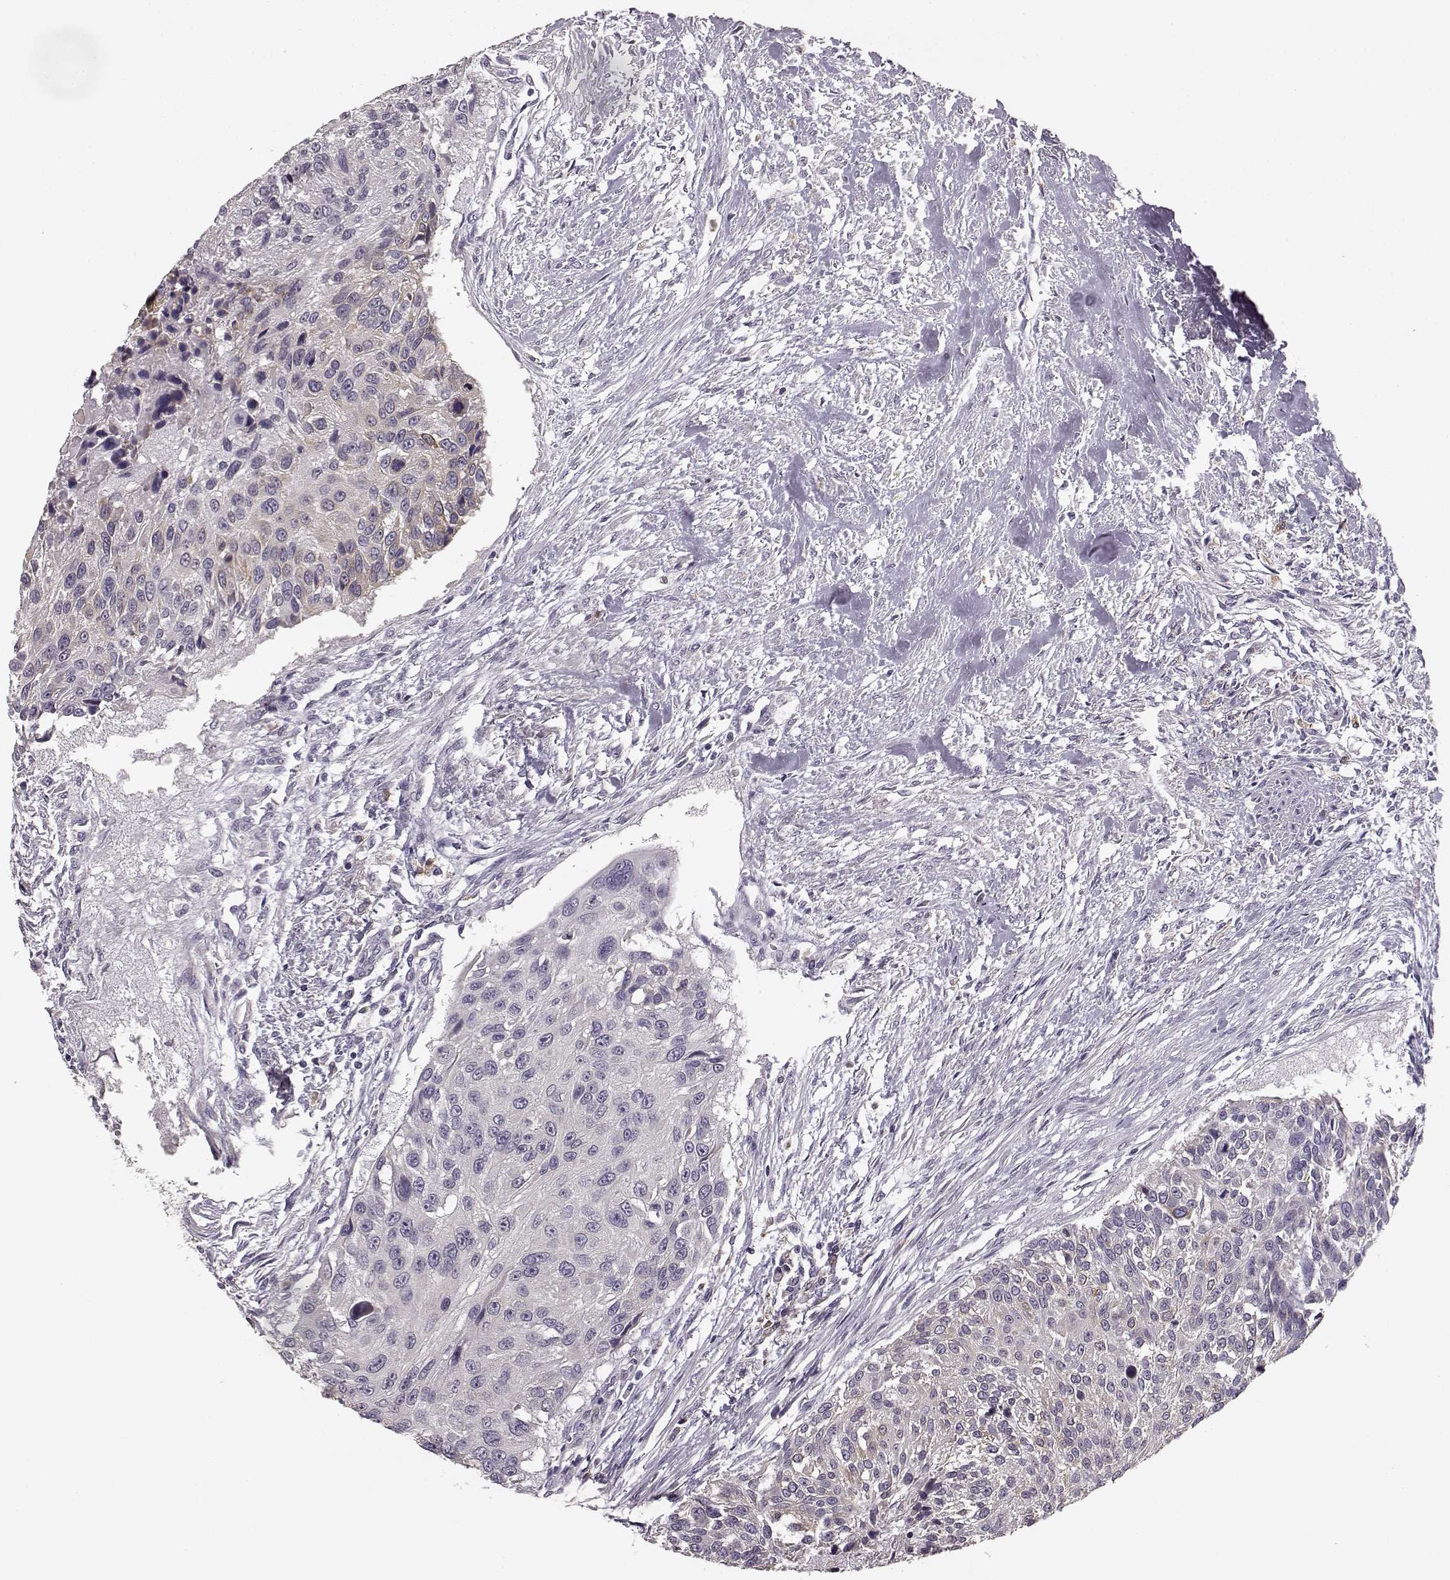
{"staining": {"intensity": "negative", "quantity": "none", "location": "none"}, "tissue": "urothelial cancer", "cell_type": "Tumor cells", "image_type": "cancer", "snomed": [{"axis": "morphology", "description": "Urothelial carcinoma, NOS"}, {"axis": "topography", "description": "Urinary bladder"}], "caption": "Immunohistochemistry (IHC) photomicrograph of human urothelial cancer stained for a protein (brown), which reveals no expression in tumor cells.", "gene": "GHR", "patient": {"sex": "male", "age": 55}}